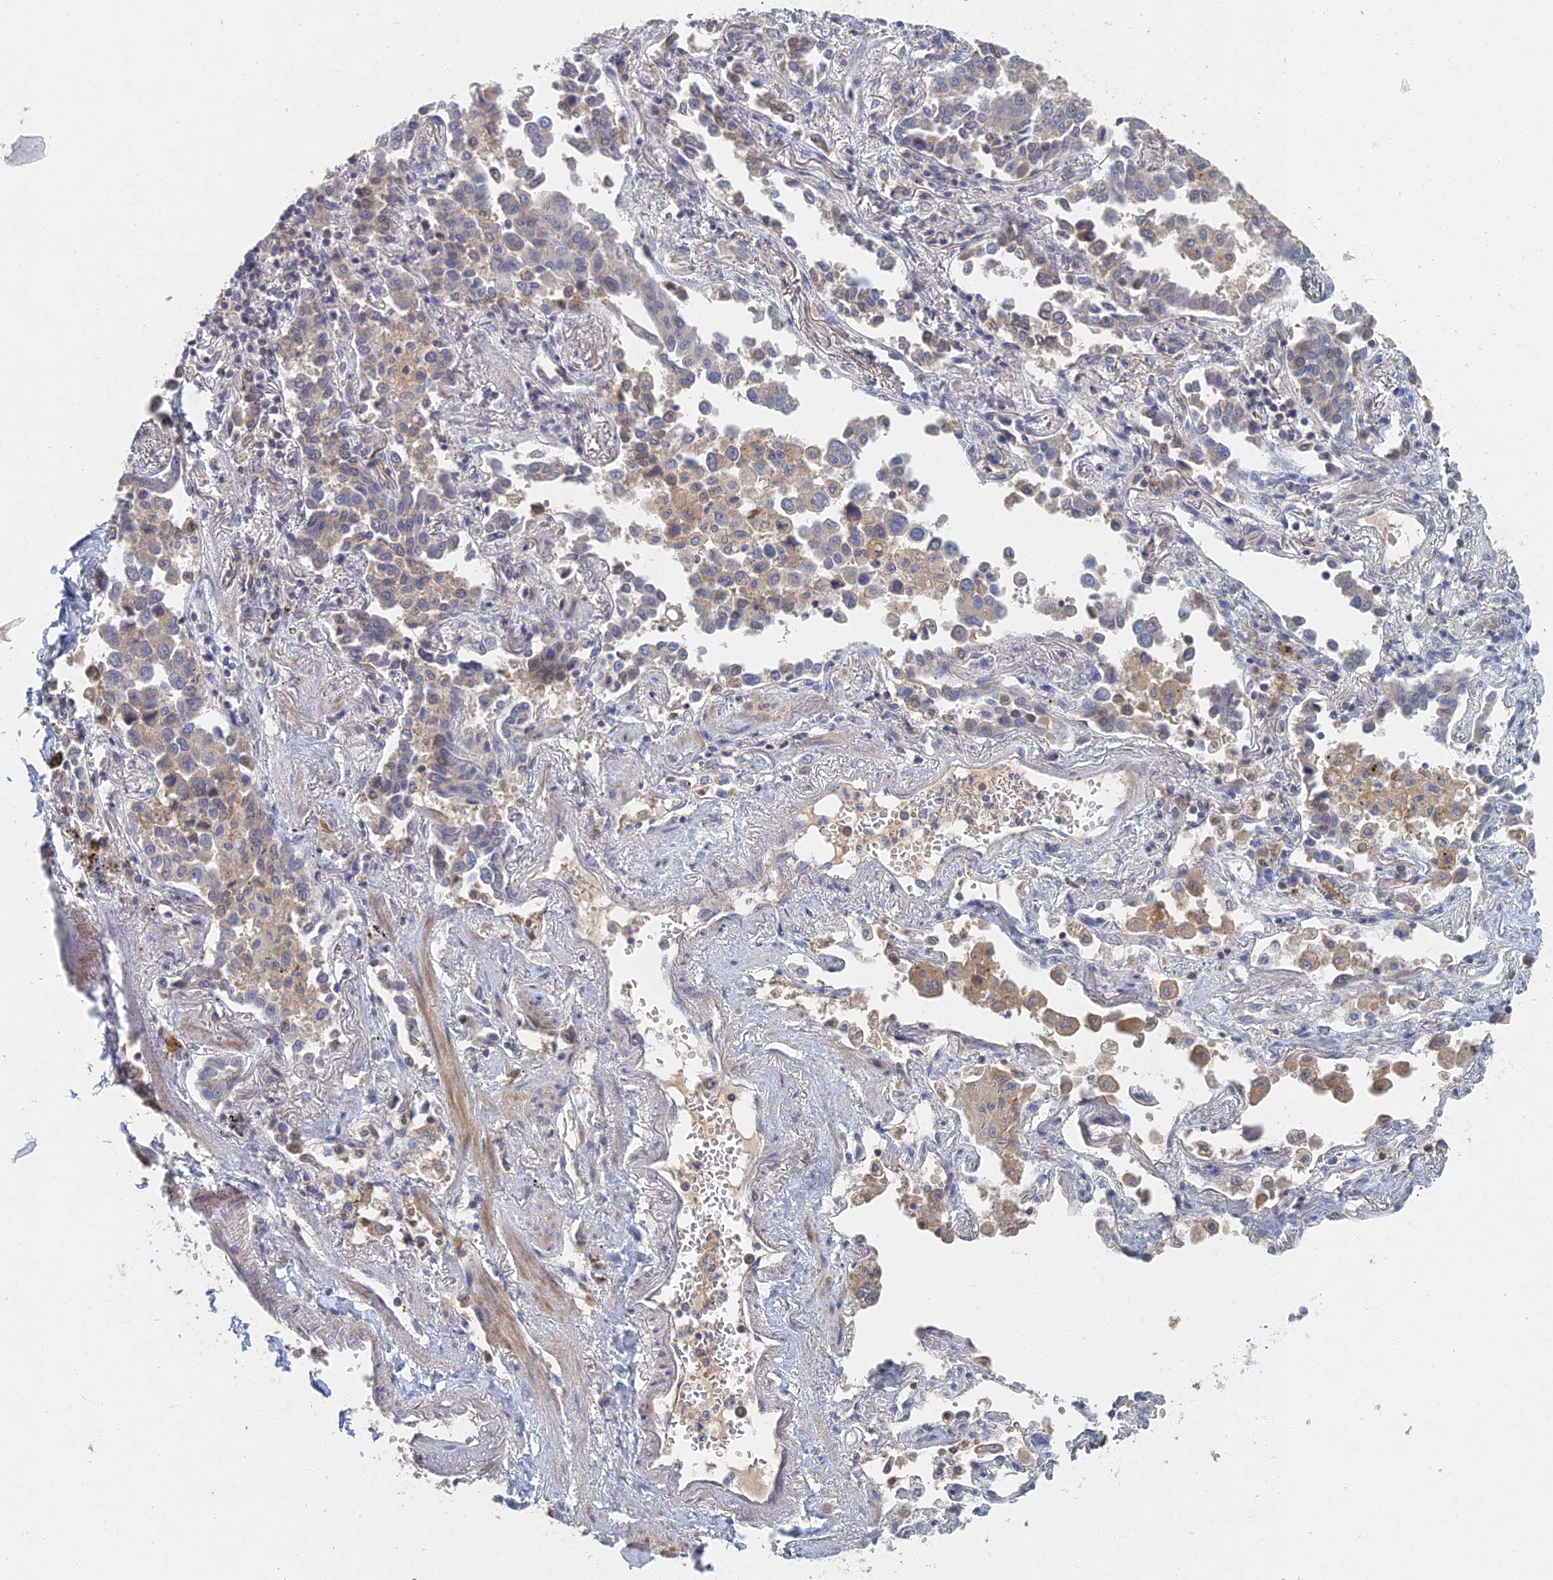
{"staining": {"intensity": "weak", "quantity": "25%-75%", "location": "cytoplasmic/membranous"}, "tissue": "lung cancer", "cell_type": "Tumor cells", "image_type": "cancer", "snomed": [{"axis": "morphology", "description": "Adenocarcinoma, NOS"}, {"axis": "topography", "description": "Lung"}], "caption": "Lung adenocarcinoma stained with IHC exhibits weak cytoplasmic/membranous expression in approximately 25%-75% of tumor cells.", "gene": "GNA15", "patient": {"sex": "male", "age": 67}}